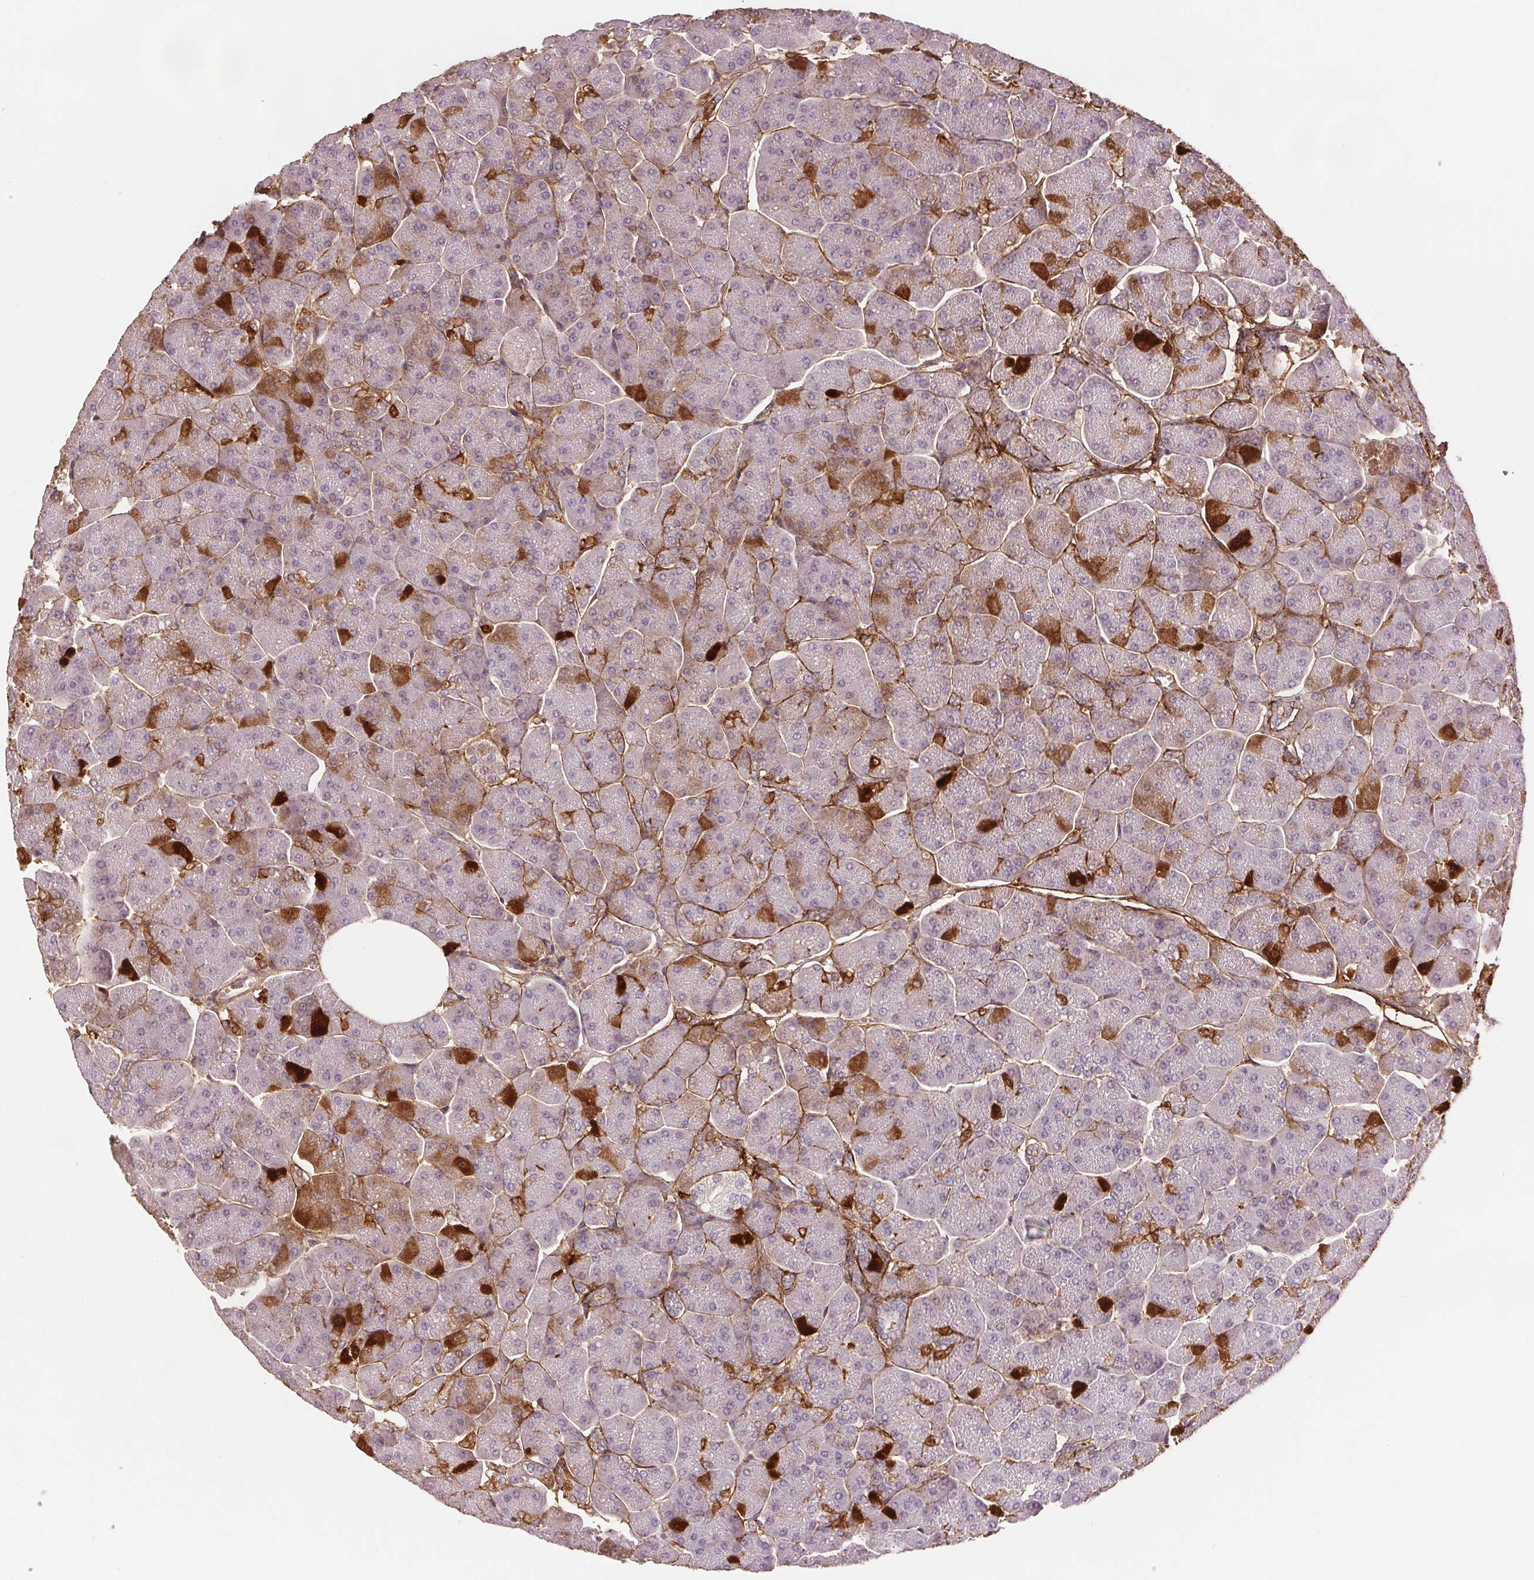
{"staining": {"intensity": "strong", "quantity": "<25%", "location": "cytoplasmic/membranous"}, "tissue": "pancreas", "cell_type": "Exocrine glandular cells", "image_type": "normal", "snomed": [{"axis": "morphology", "description": "Normal tissue, NOS"}, {"axis": "topography", "description": "Pancreas"}, {"axis": "topography", "description": "Peripheral nerve tissue"}], "caption": "Immunohistochemistry (IHC) (DAB (3,3'-diaminobenzidine)) staining of benign pancreas exhibits strong cytoplasmic/membranous protein positivity in about <25% of exocrine glandular cells. Immunohistochemistry stains the protein of interest in brown and the nuclei are stained blue.", "gene": "FBN1", "patient": {"sex": "male", "age": 54}}